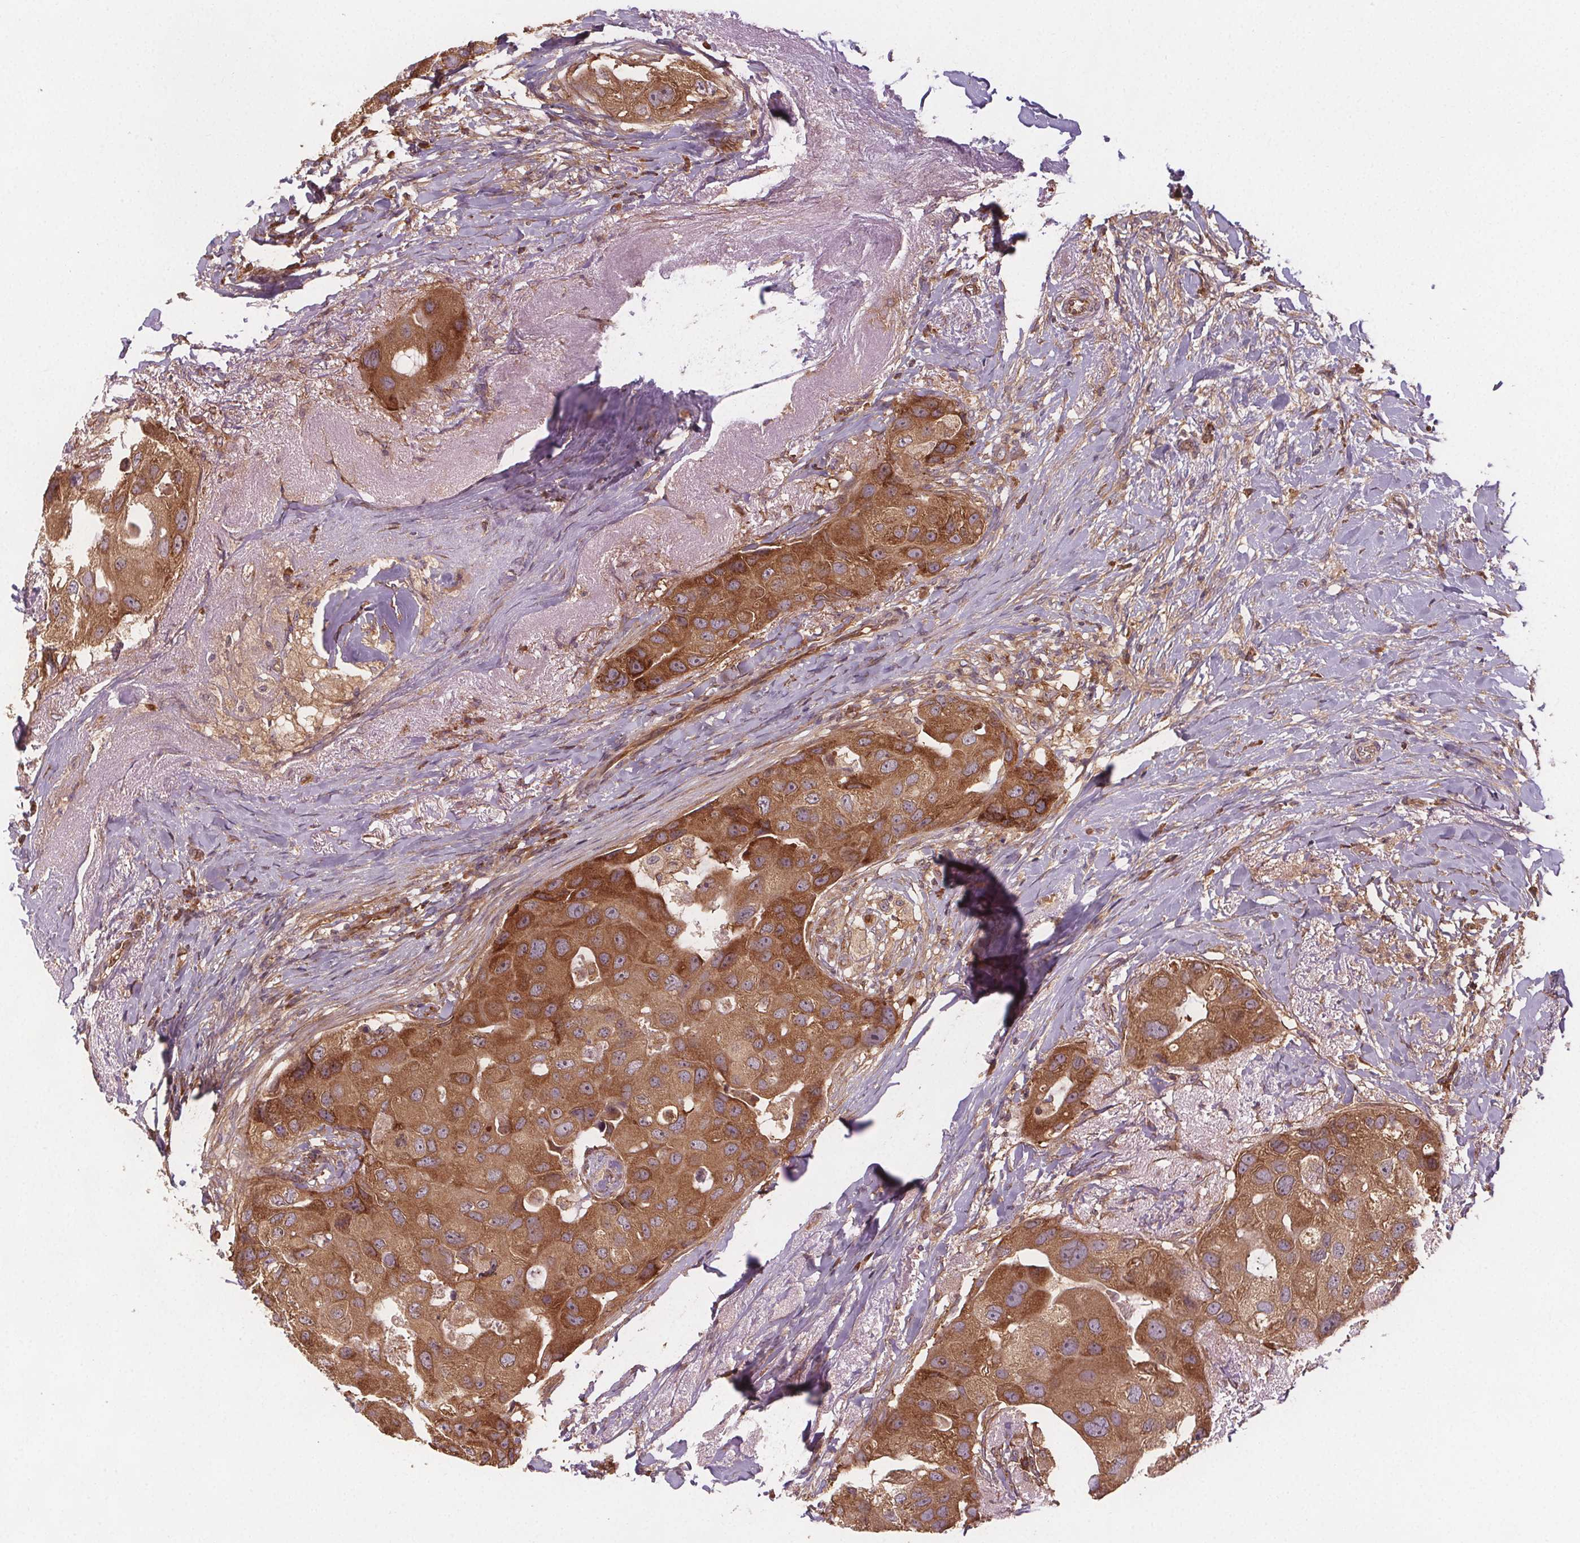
{"staining": {"intensity": "moderate", "quantity": ">75%", "location": "cytoplasmic/membranous"}, "tissue": "breast cancer", "cell_type": "Tumor cells", "image_type": "cancer", "snomed": [{"axis": "morphology", "description": "Duct carcinoma"}, {"axis": "topography", "description": "Breast"}], "caption": "Immunohistochemical staining of human breast intraductal carcinoma demonstrates moderate cytoplasmic/membranous protein expression in approximately >75% of tumor cells.", "gene": "EIF3D", "patient": {"sex": "female", "age": 43}}